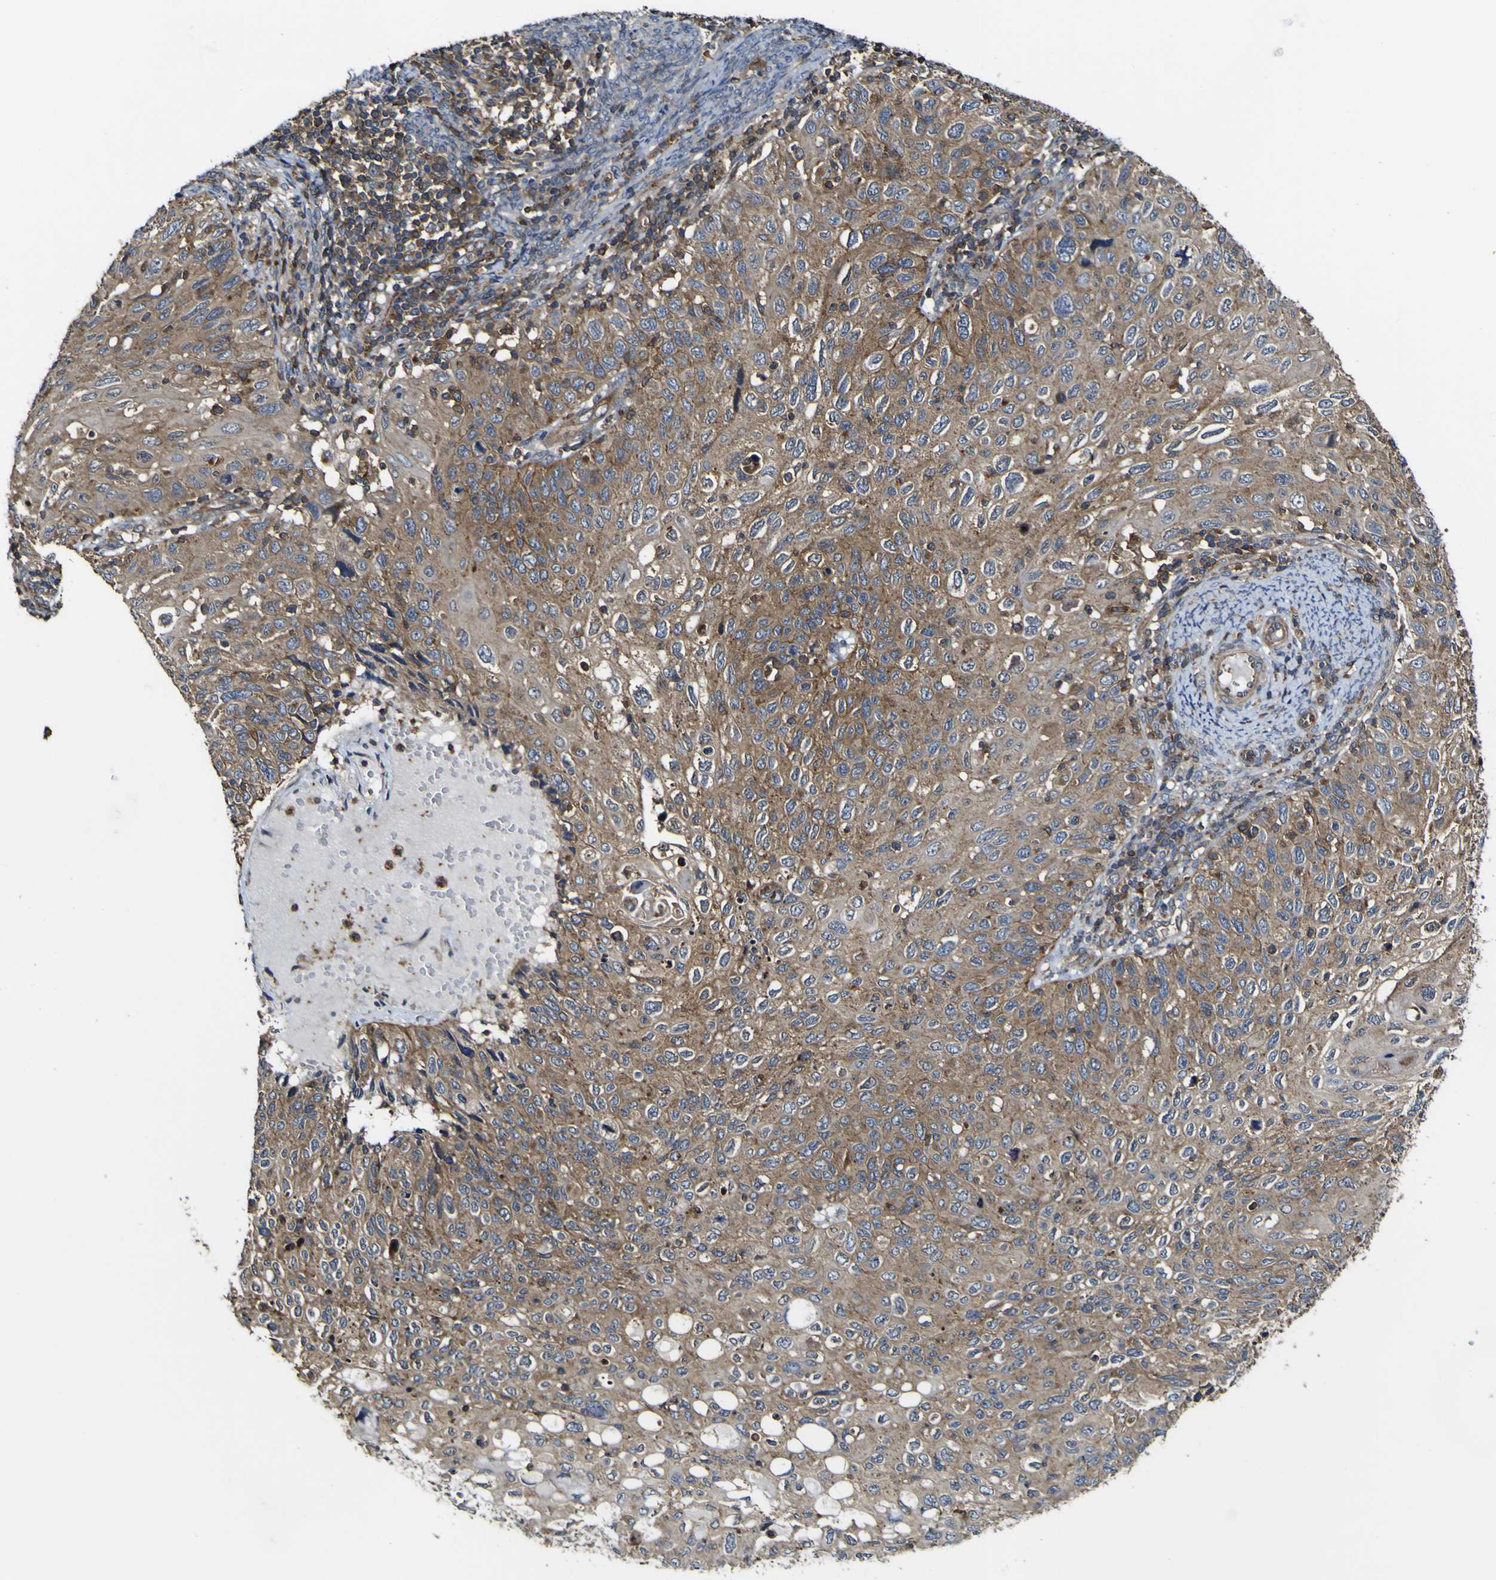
{"staining": {"intensity": "moderate", "quantity": ">75%", "location": "cytoplasmic/membranous"}, "tissue": "cervical cancer", "cell_type": "Tumor cells", "image_type": "cancer", "snomed": [{"axis": "morphology", "description": "Squamous cell carcinoma, NOS"}, {"axis": "topography", "description": "Cervix"}], "caption": "Immunohistochemical staining of cervical cancer demonstrates moderate cytoplasmic/membranous protein expression in about >75% of tumor cells.", "gene": "TNIK", "patient": {"sex": "female", "age": 70}}